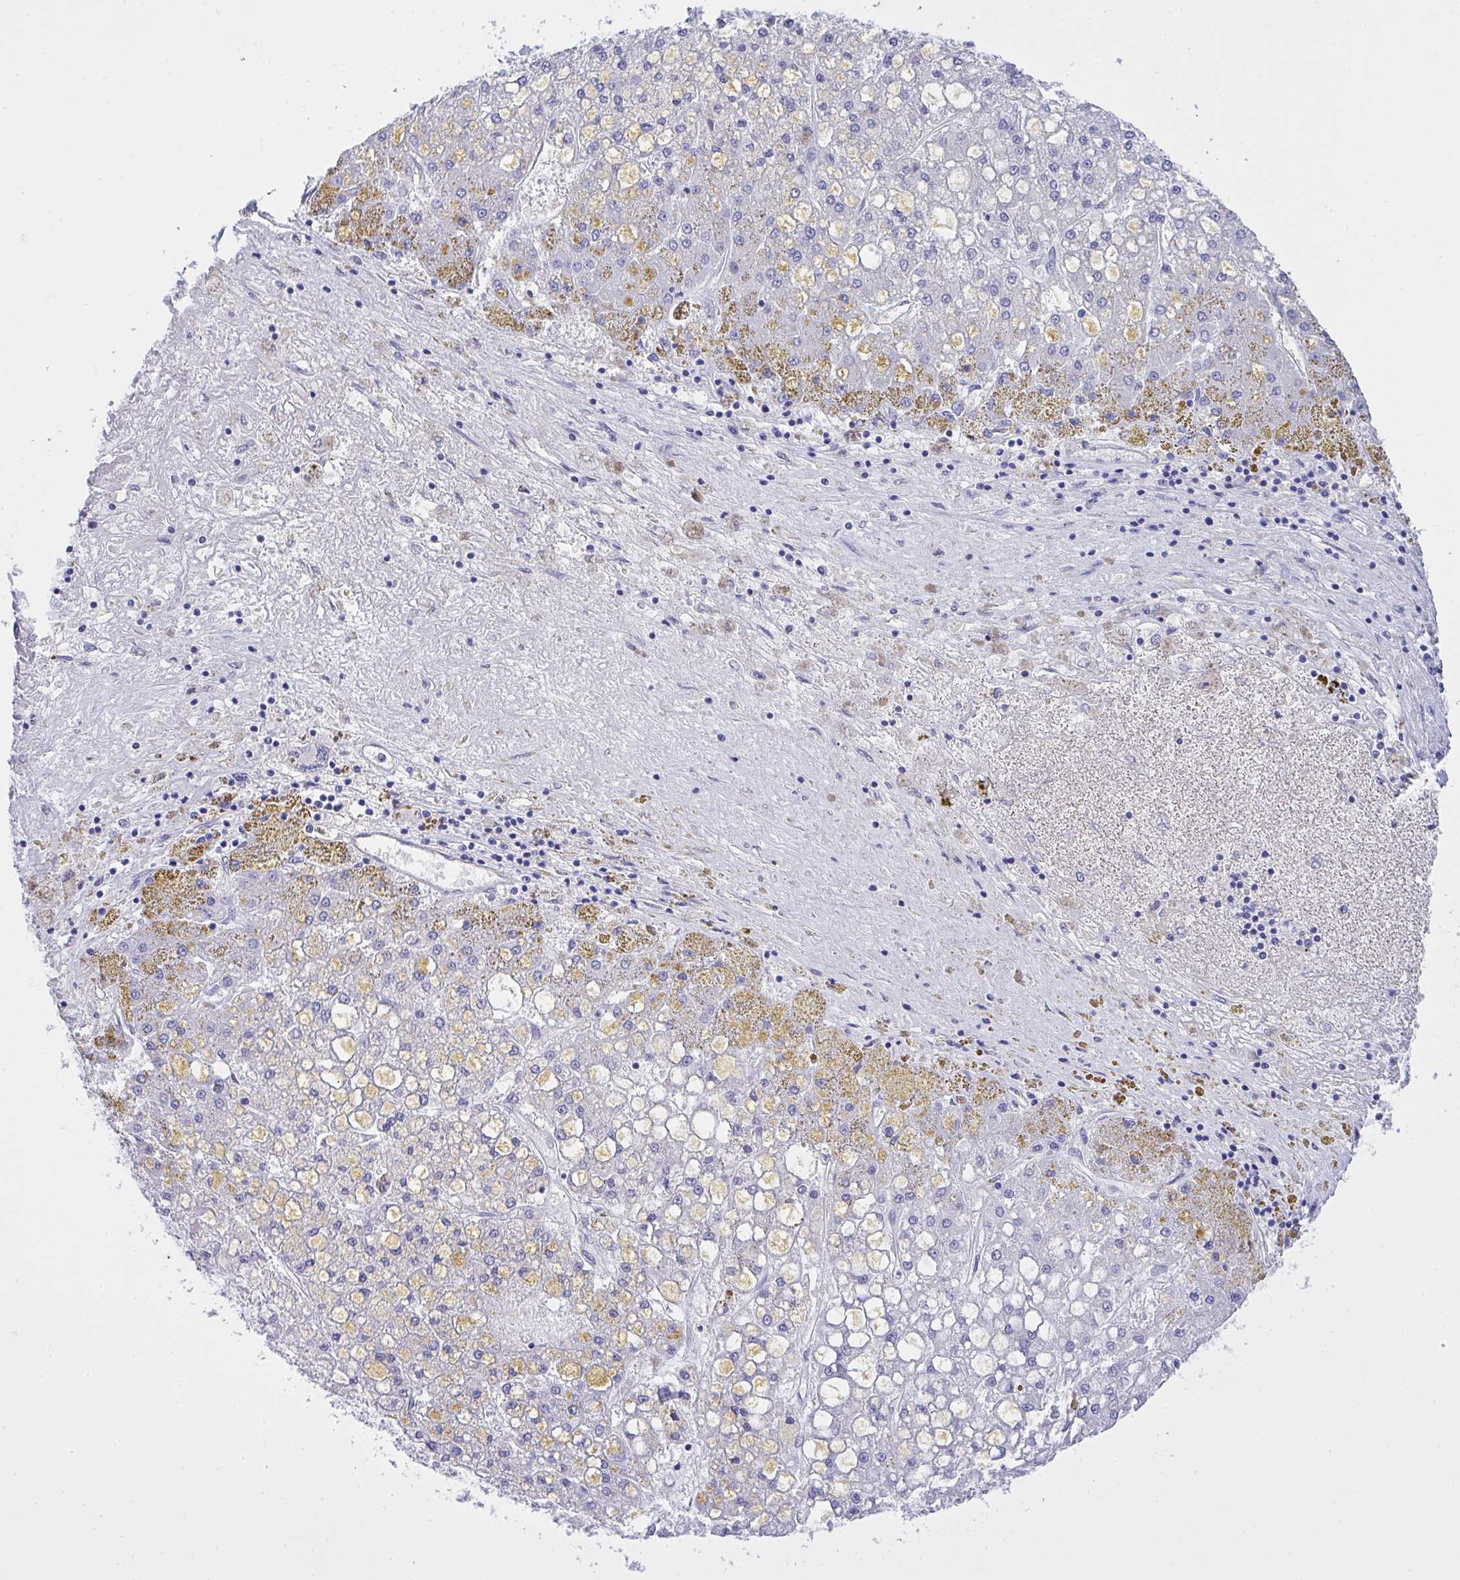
{"staining": {"intensity": "negative", "quantity": "none", "location": "none"}, "tissue": "liver cancer", "cell_type": "Tumor cells", "image_type": "cancer", "snomed": [{"axis": "morphology", "description": "Carcinoma, Hepatocellular, NOS"}, {"axis": "topography", "description": "Liver"}], "caption": "Tumor cells are negative for protein expression in human liver cancer. (DAB IHC, high magnification).", "gene": "AKR1D1", "patient": {"sex": "male", "age": 67}}